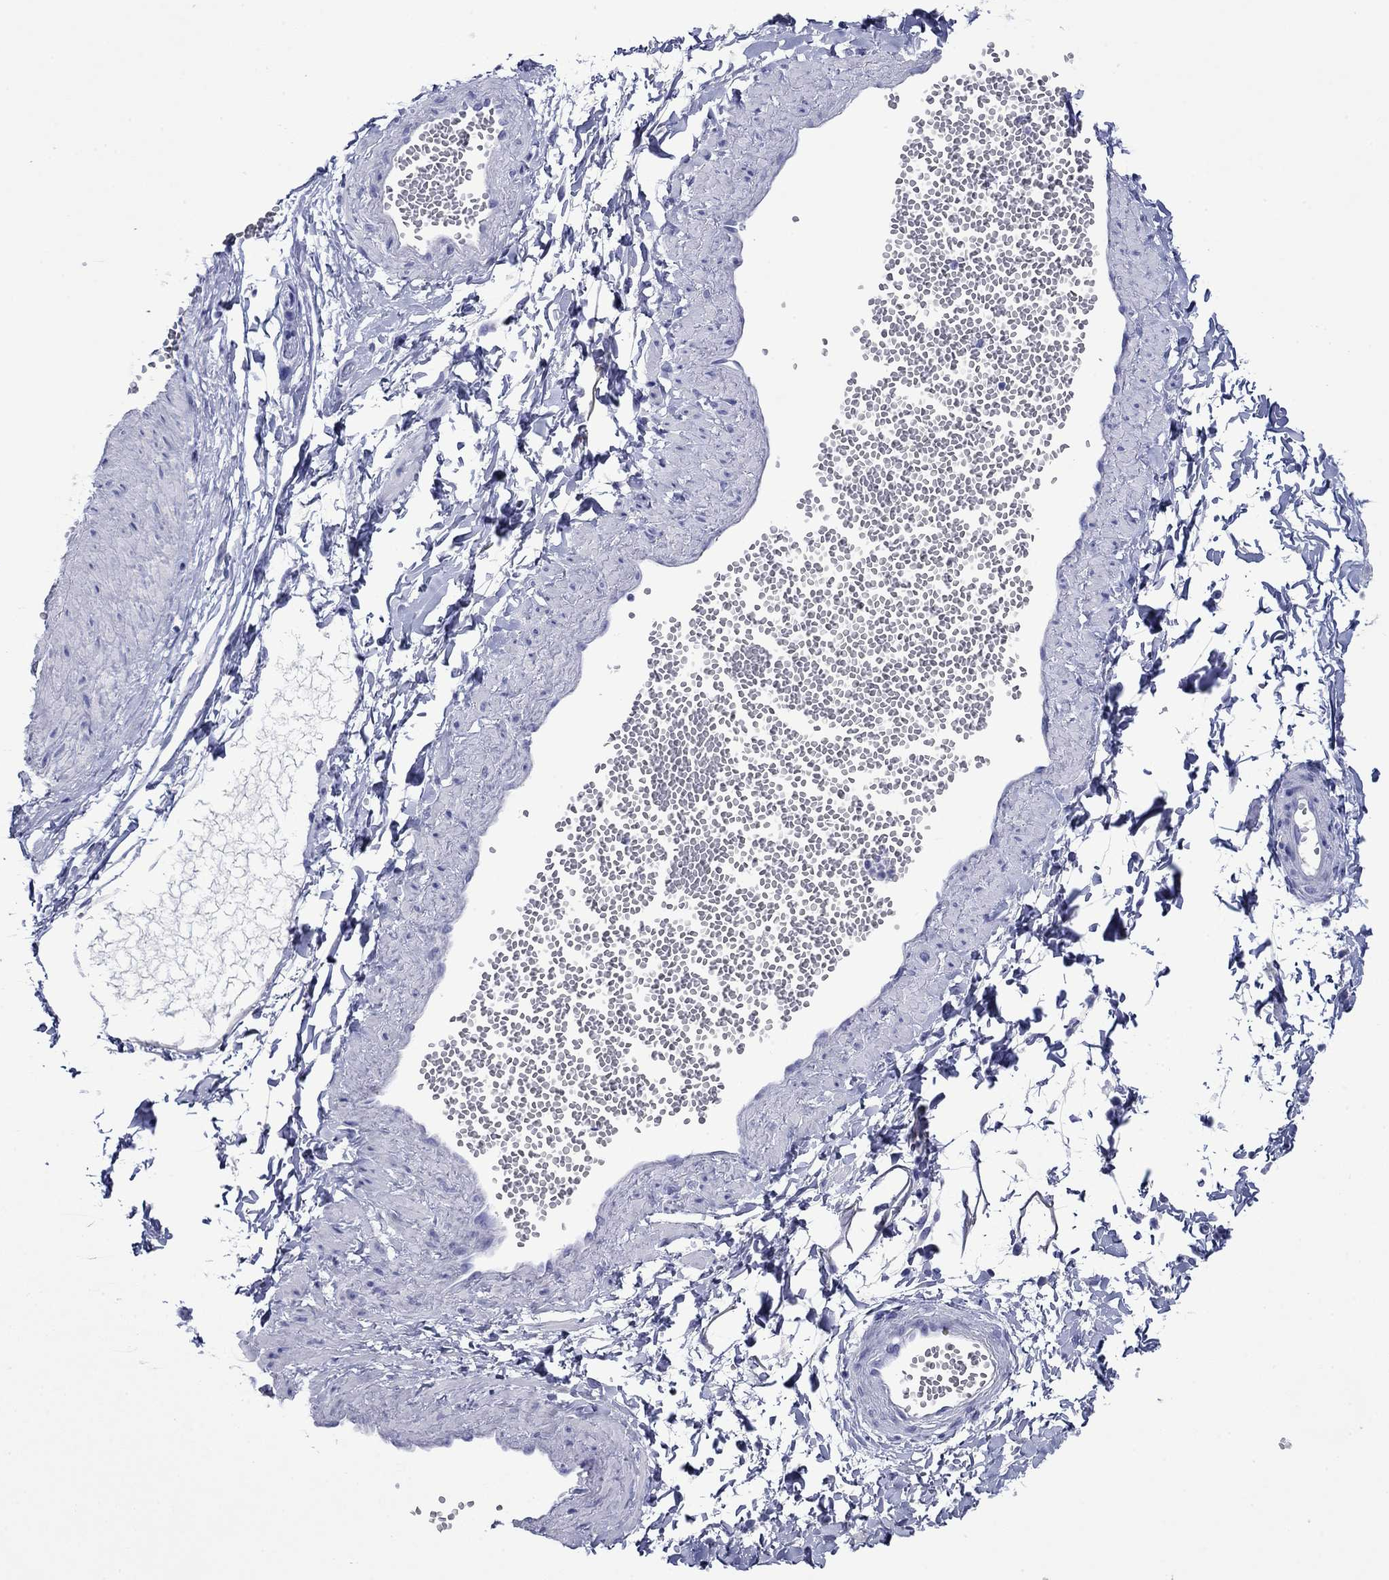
{"staining": {"intensity": "negative", "quantity": "none", "location": "none"}, "tissue": "adipose tissue", "cell_type": "Adipocytes", "image_type": "normal", "snomed": [{"axis": "morphology", "description": "Normal tissue, NOS"}, {"axis": "topography", "description": "Smooth muscle"}, {"axis": "topography", "description": "Peripheral nerve tissue"}], "caption": "Immunohistochemical staining of normal human adipose tissue exhibits no significant expression in adipocytes. Nuclei are stained in blue.", "gene": "GIP", "patient": {"sex": "male", "age": 22}}